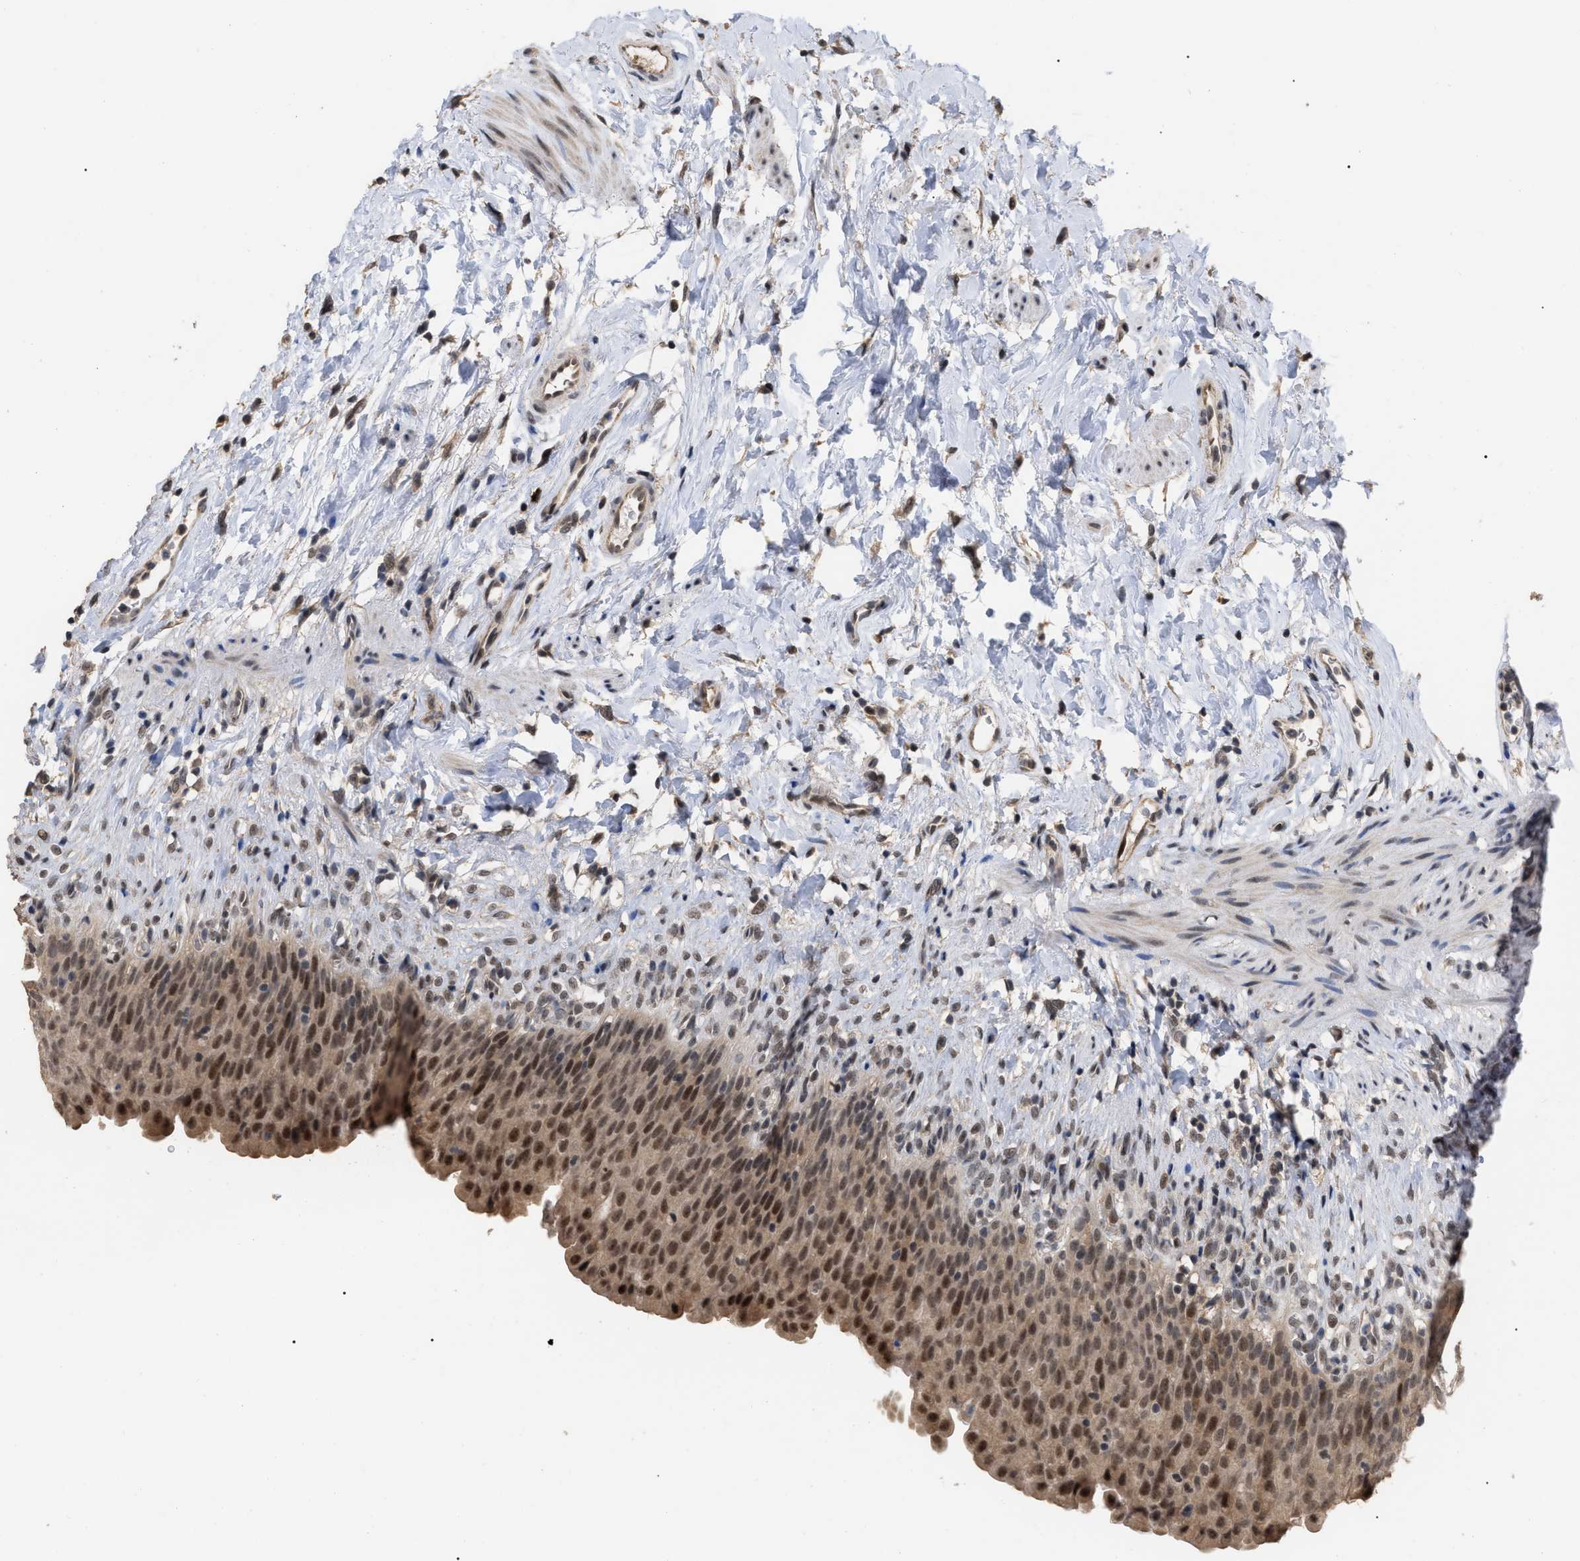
{"staining": {"intensity": "moderate", "quantity": ">75%", "location": "cytoplasmic/membranous,nuclear"}, "tissue": "urinary bladder", "cell_type": "Urothelial cells", "image_type": "normal", "snomed": [{"axis": "morphology", "description": "Normal tissue, NOS"}, {"axis": "topography", "description": "Urinary bladder"}], "caption": "Protein expression analysis of benign urinary bladder demonstrates moderate cytoplasmic/membranous,nuclear staining in approximately >75% of urothelial cells.", "gene": "JAZF1", "patient": {"sex": "female", "age": 79}}